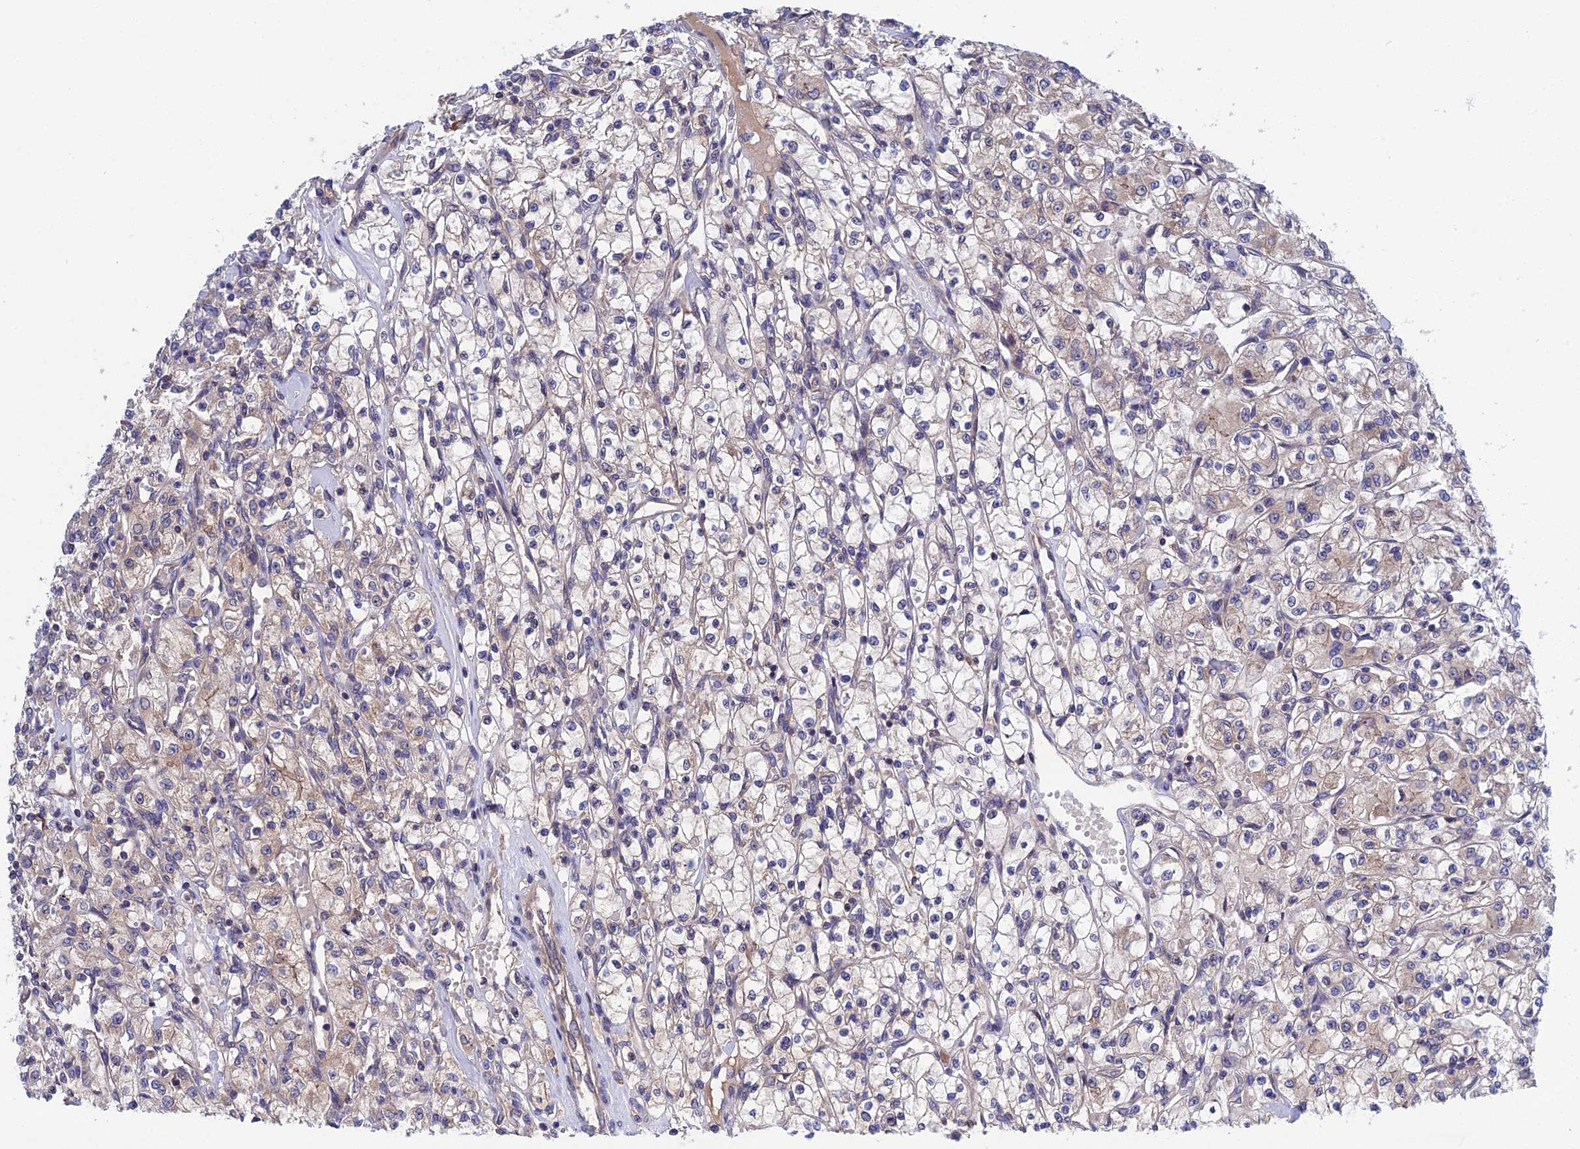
{"staining": {"intensity": "weak", "quantity": "<25%", "location": "cytoplasmic/membranous"}, "tissue": "renal cancer", "cell_type": "Tumor cells", "image_type": "cancer", "snomed": [{"axis": "morphology", "description": "Adenocarcinoma, NOS"}, {"axis": "topography", "description": "Kidney"}], "caption": "Human adenocarcinoma (renal) stained for a protein using immunohistochemistry shows no expression in tumor cells.", "gene": "CRACD", "patient": {"sex": "female", "age": 59}}